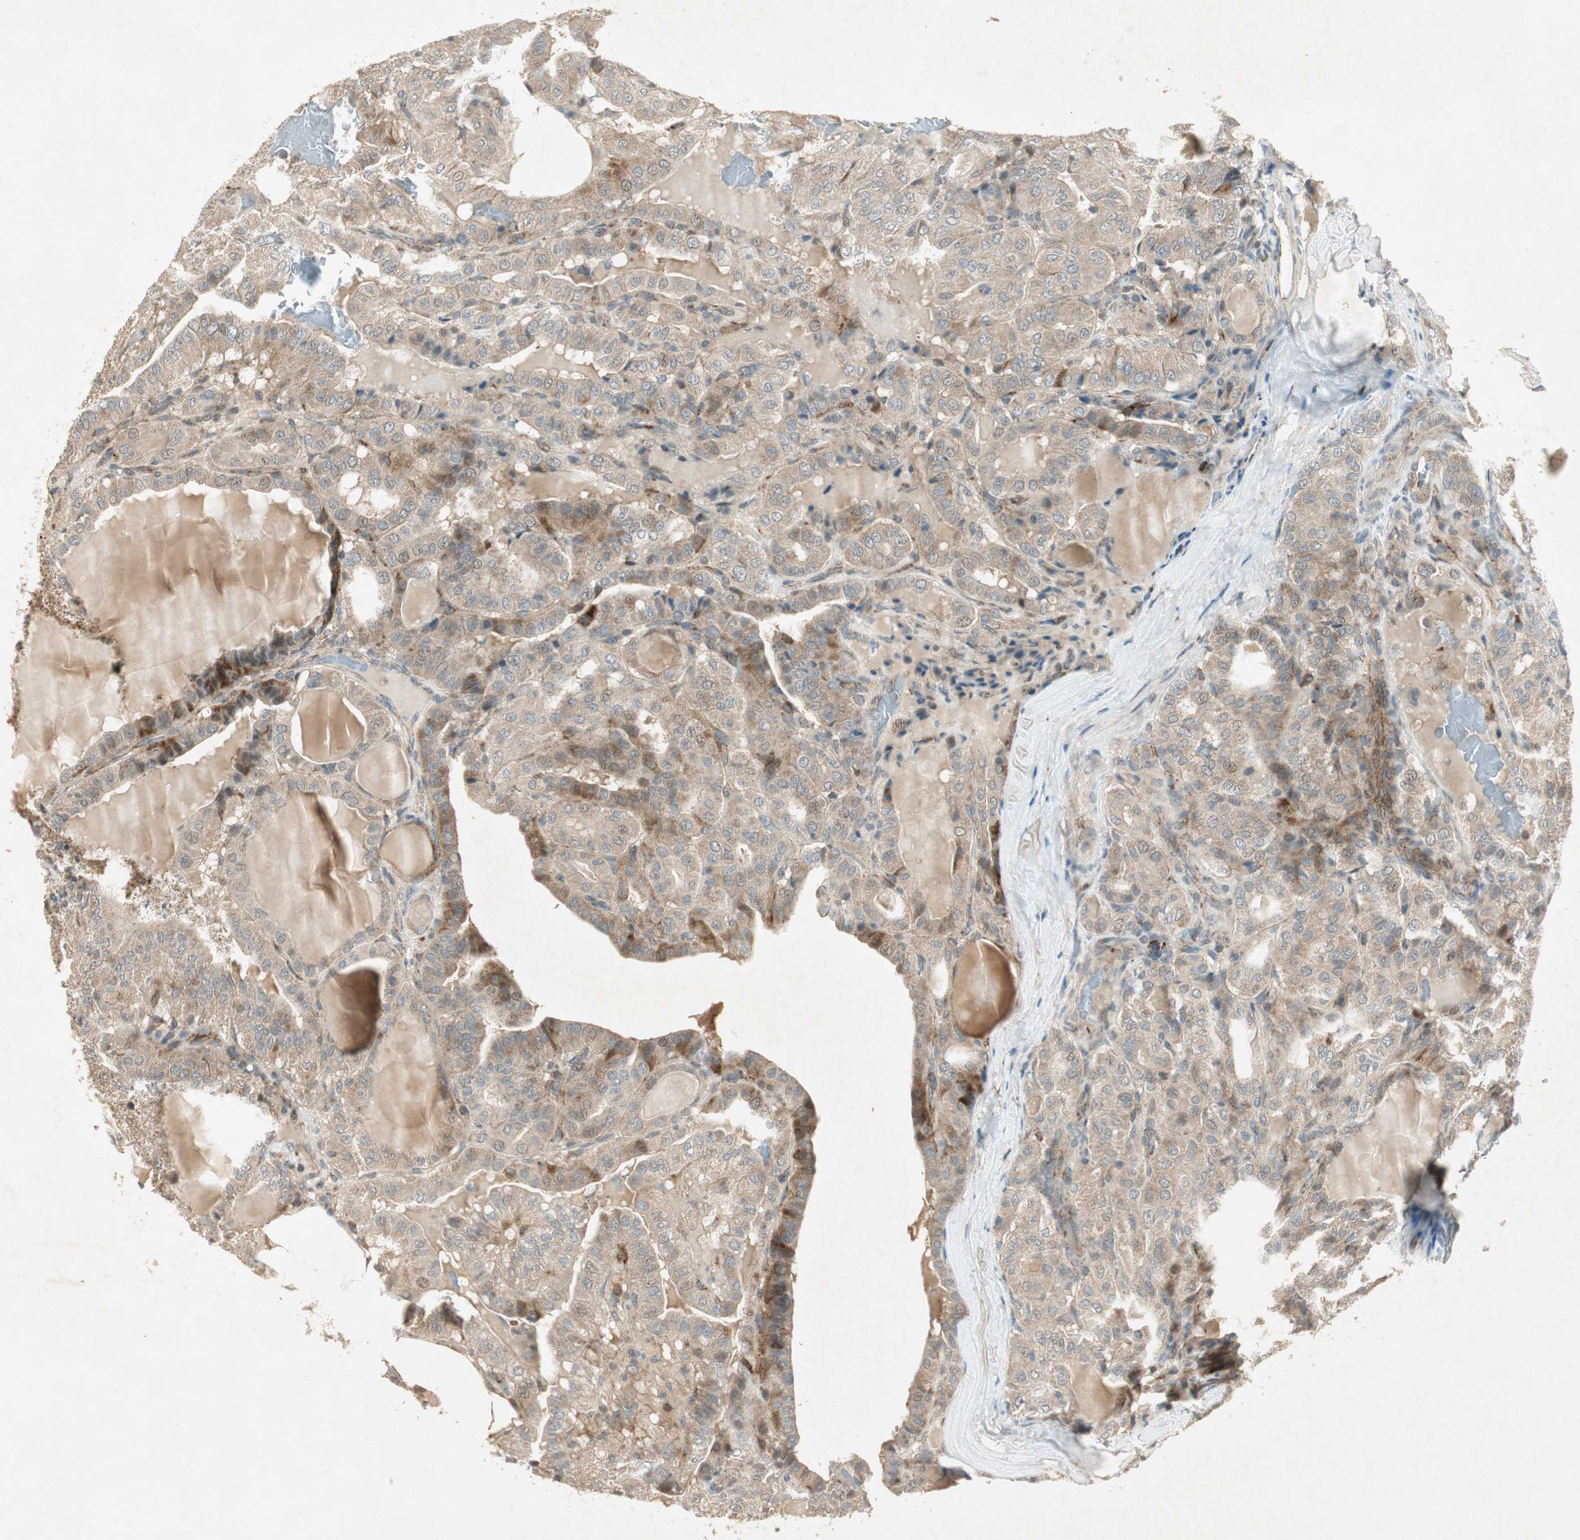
{"staining": {"intensity": "moderate", "quantity": ">75%", "location": "cytoplasmic/membranous"}, "tissue": "thyroid cancer", "cell_type": "Tumor cells", "image_type": "cancer", "snomed": [{"axis": "morphology", "description": "Papillary adenocarcinoma, NOS"}, {"axis": "topography", "description": "Thyroid gland"}], "caption": "Immunohistochemical staining of thyroid cancer reveals medium levels of moderate cytoplasmic/membranous expression in about >75% of tumor cells.", "gene": "USP2", "patient": {"sex": "male", "age": 77}}